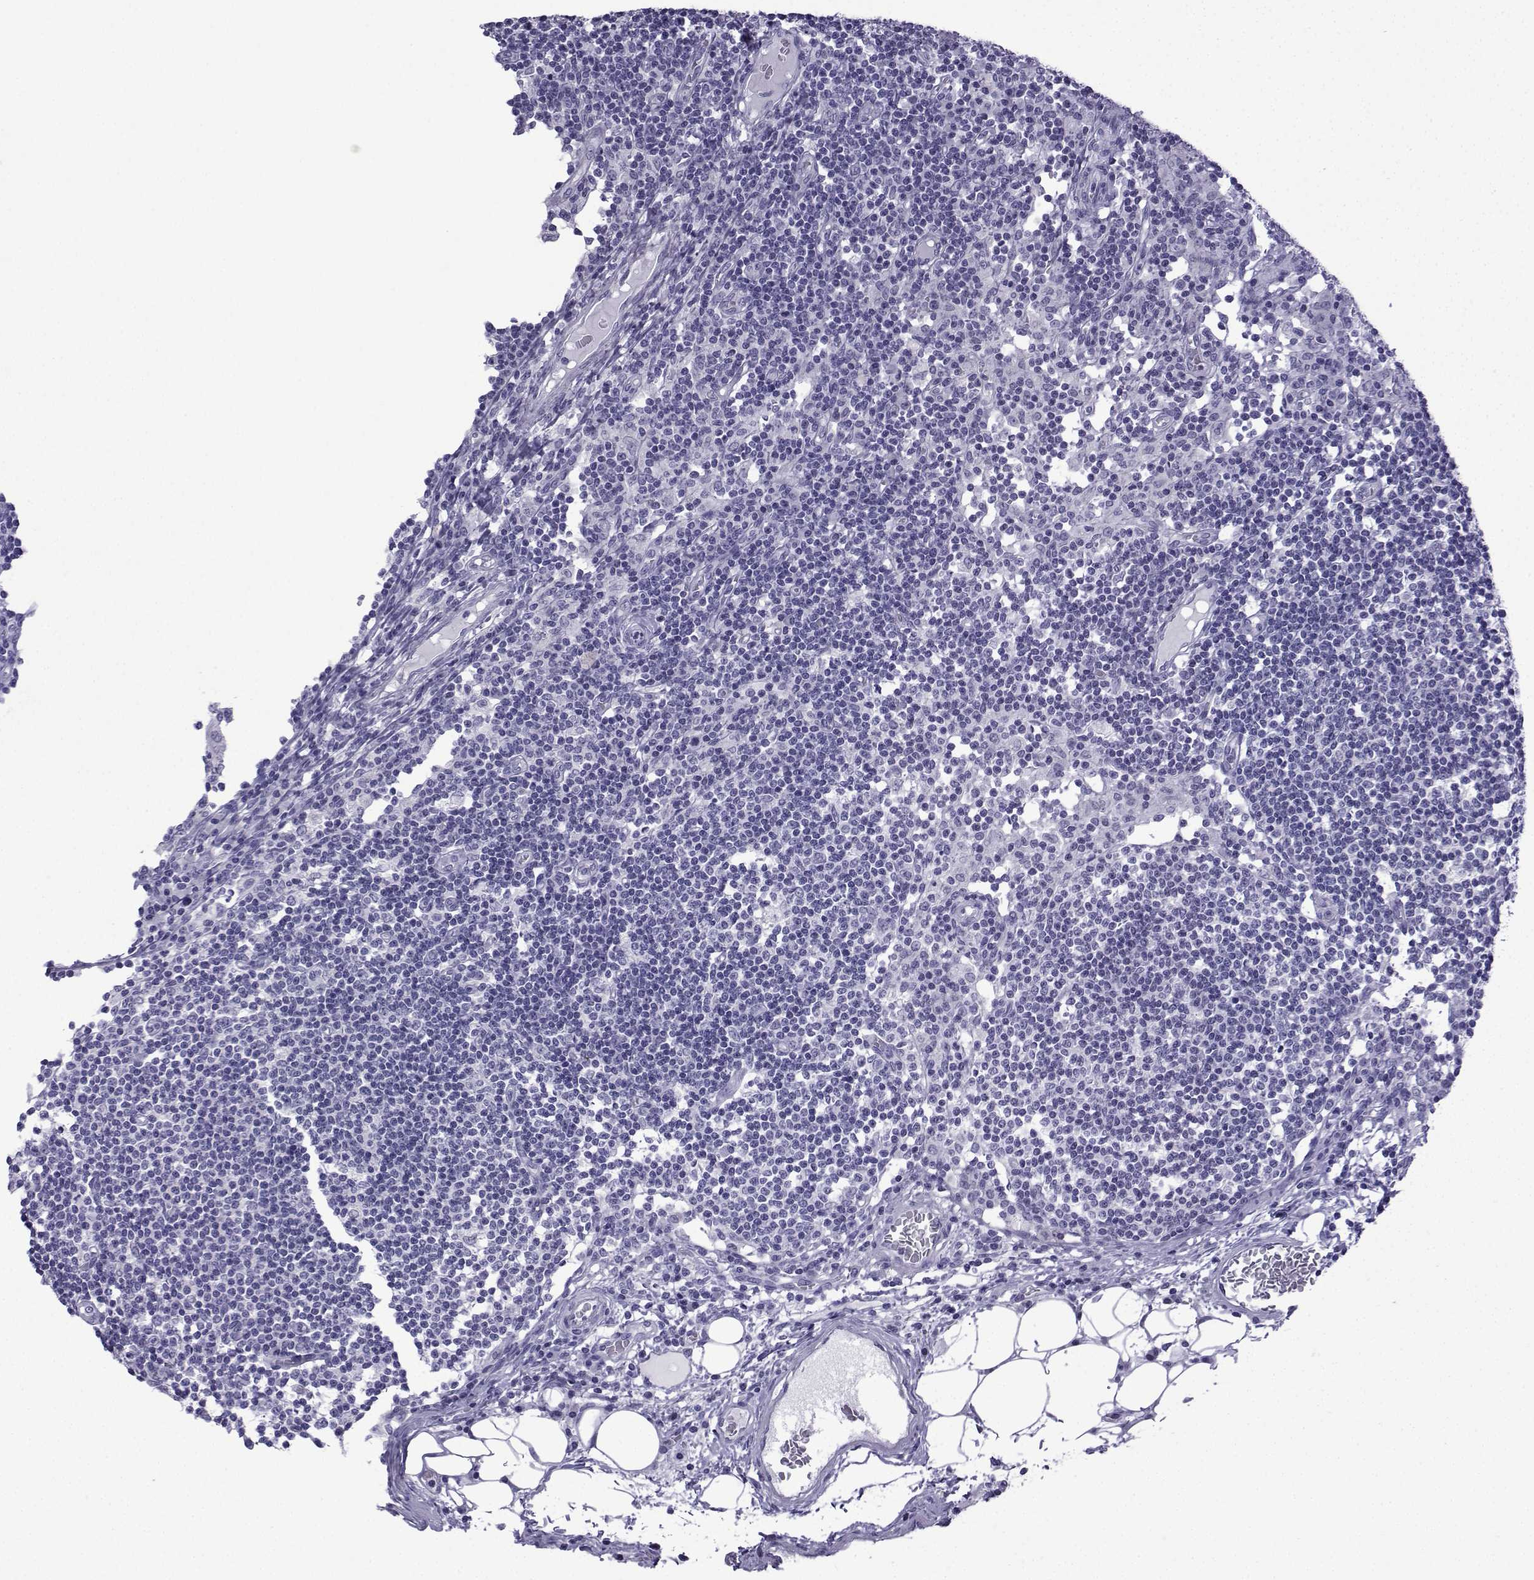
{"staining": {"intensity": "negative", "quantity": "none", "location": "none"}, "tissue": "lymph node", "cell_type": "Germinal center cells", "image_type": "normal", "snomed": [{"axis": "morphology", "description": "Normal tissue, NOS"}, {"axis": "topography", "description": "Lymph node"}], "caption": "High magnification brightfield microscopy of unremarkable lymph node stained with DAB (brown) and counterstained with hematoxylin (blue): germinal center cells show no significant expression.", "gene": "ACRBP", "patient": {"sex": "female", "age": 72}}